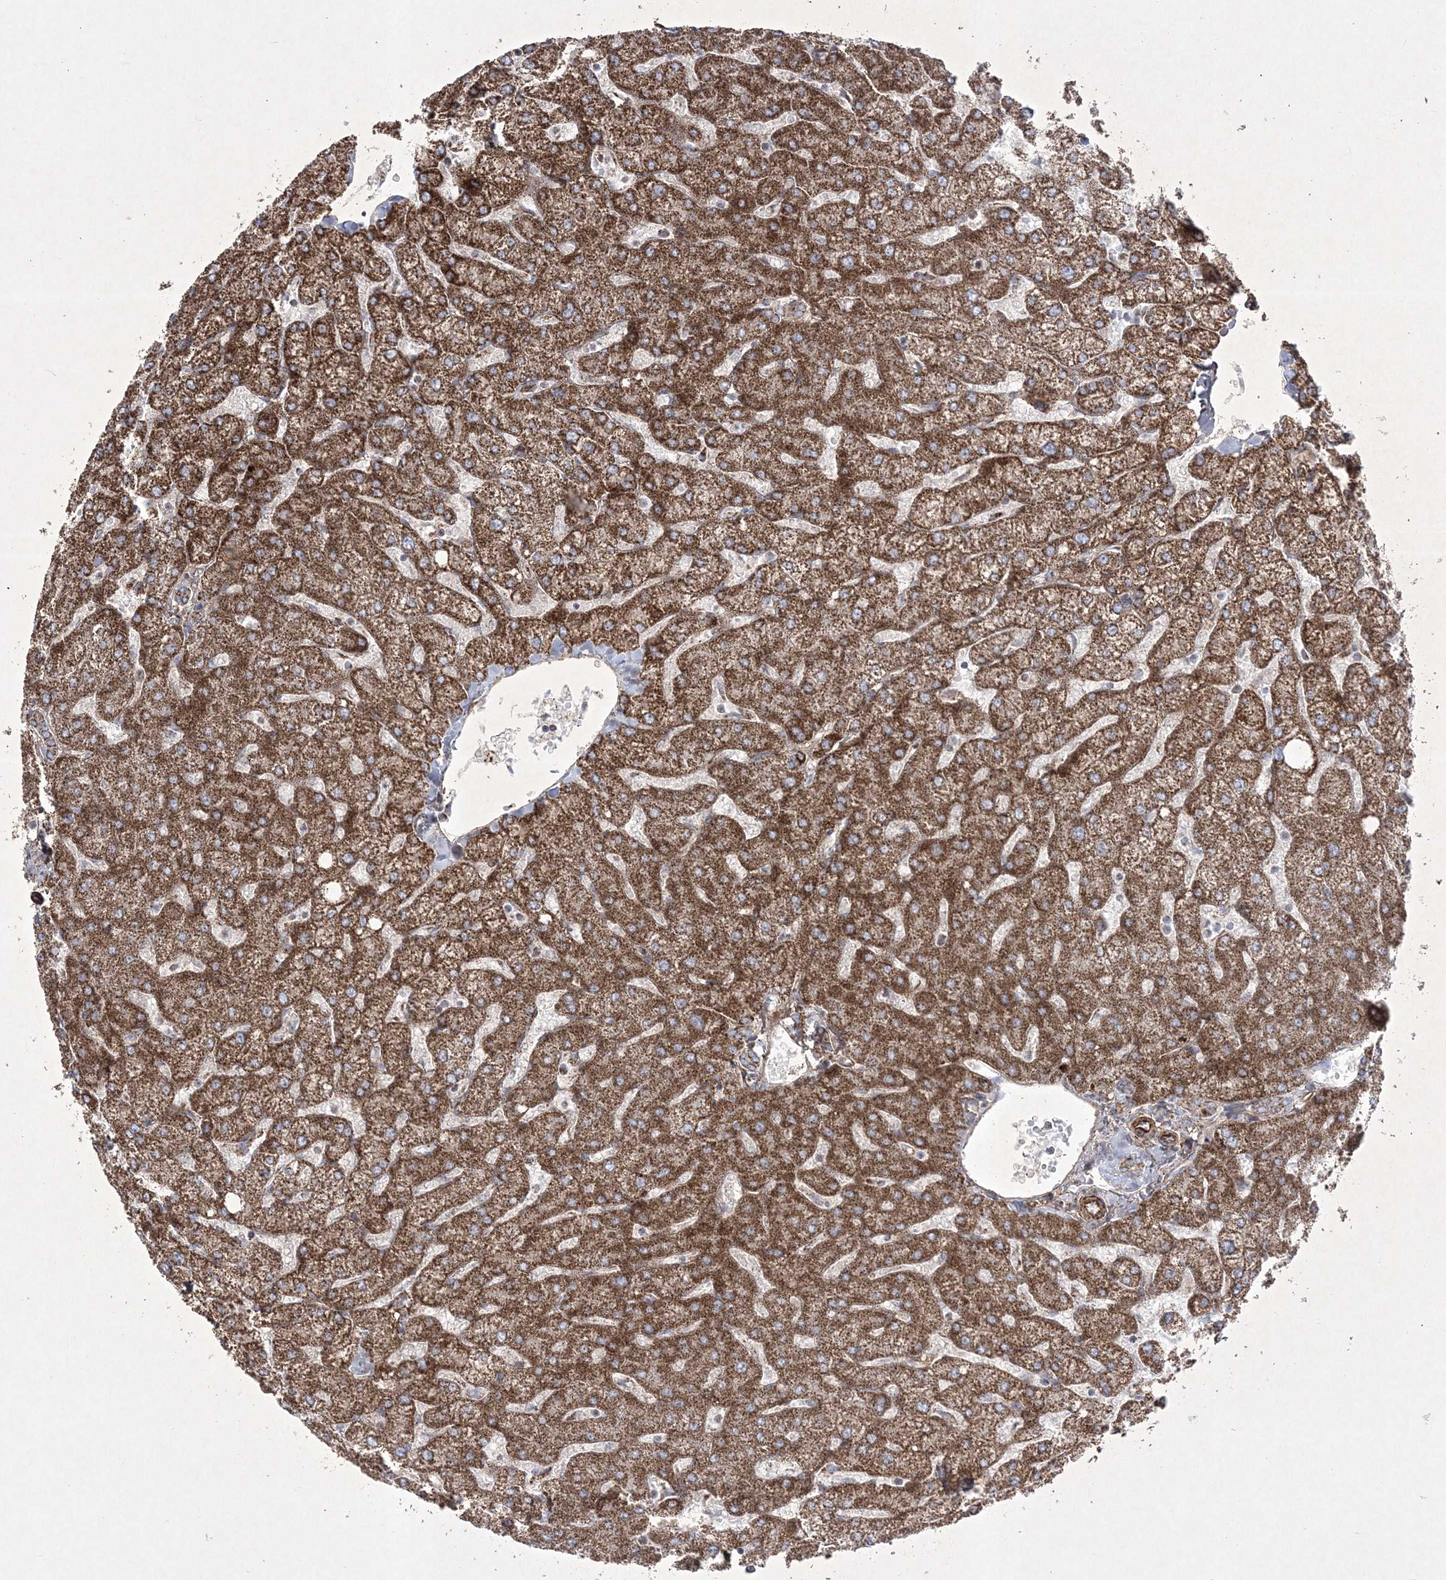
{"staining": {"intensity": "moderate", "quantity": "25%-75%", "location": "cytoplasmic/membranous"}, "tissue": "liver", "cell_type": "Cholangiocytes", "image_type": "normal", "snomed": [{"axis": "morphology", "description": "Normal tissue, NOS"}, {"axis": "topography", "description": "Liver"}], "caption": "High-magnification brightfield microscopy of unremarkable liver stained with DAB (brown) and counterstained with hematoxylin (blue). cholangiocytes exhibit moderate cytoplasmic/membranous staining is appreciated in about25%-75% of cells. (brown staining indicates protein expression, while blue staining denotes nuclei).", "gene": "RICTOR", "patient": {"sex": "female", "age": 54}}